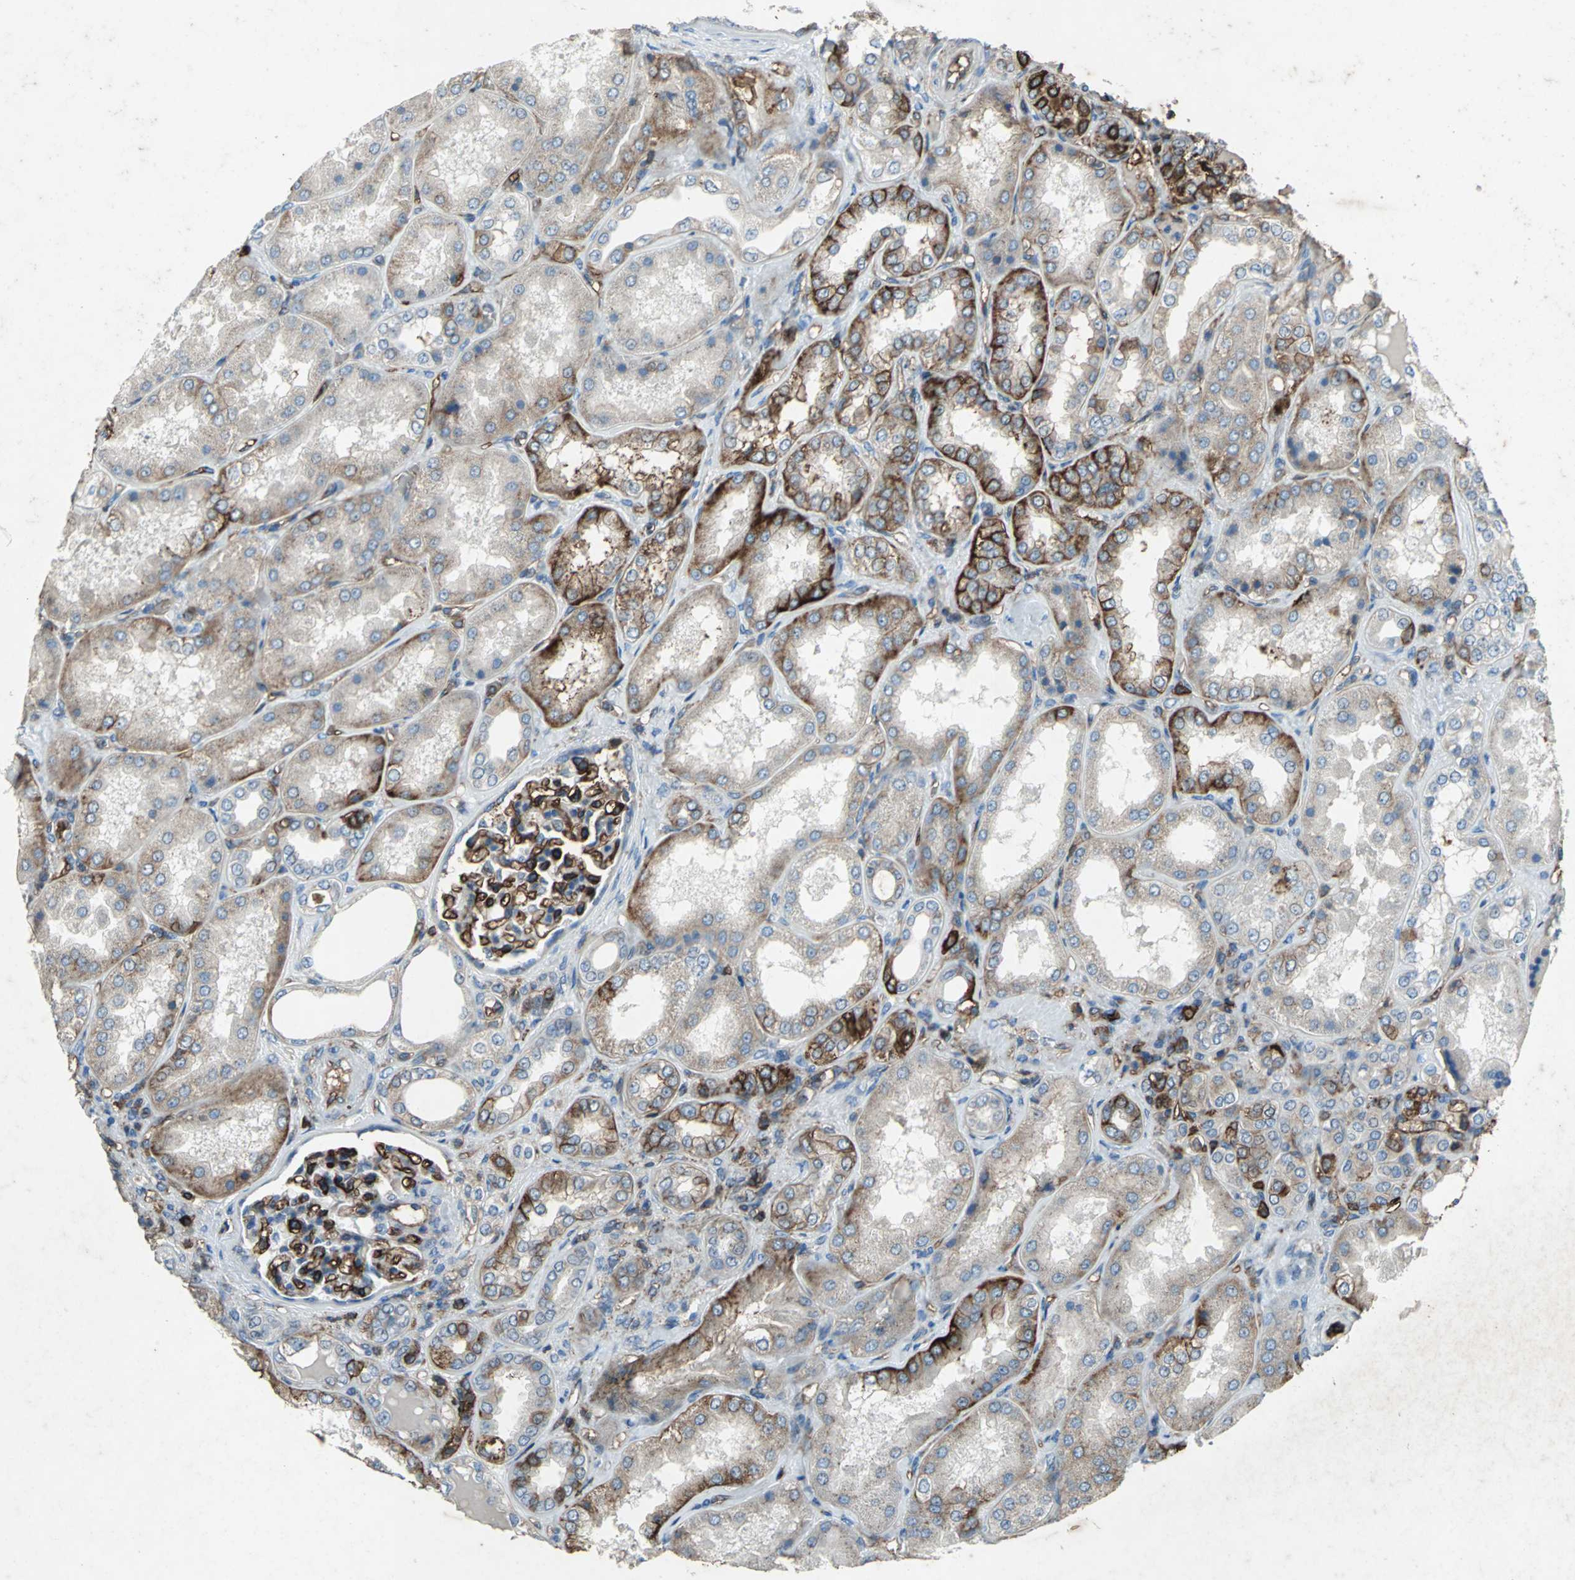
{"staining": {"intensity": "strong", "quantity": ">75%", "location": "cytoplasmic/membranous"}, "tissue": "kidney", "cell_type": "Cells in glomeruli", "image_type": "normal", "snomed": [{"axis": "morphology", "description": "Normal tissue, NOS"}, {"axis": "topography", "description": "Kidney"}], "caption": "Kidney was stained to show a protein in brown. There is high levels of strong cytoplasmic/membranous expression in about >75% of cells in glomeruli. (Stains: DAB (3,3'-diaminobenzidine) in brown, nuclei in blue, Microscopy: brightfield microscopy at high magnification).", "gene": "CCR6", "patient": {"sex": "female", "age": 56}}